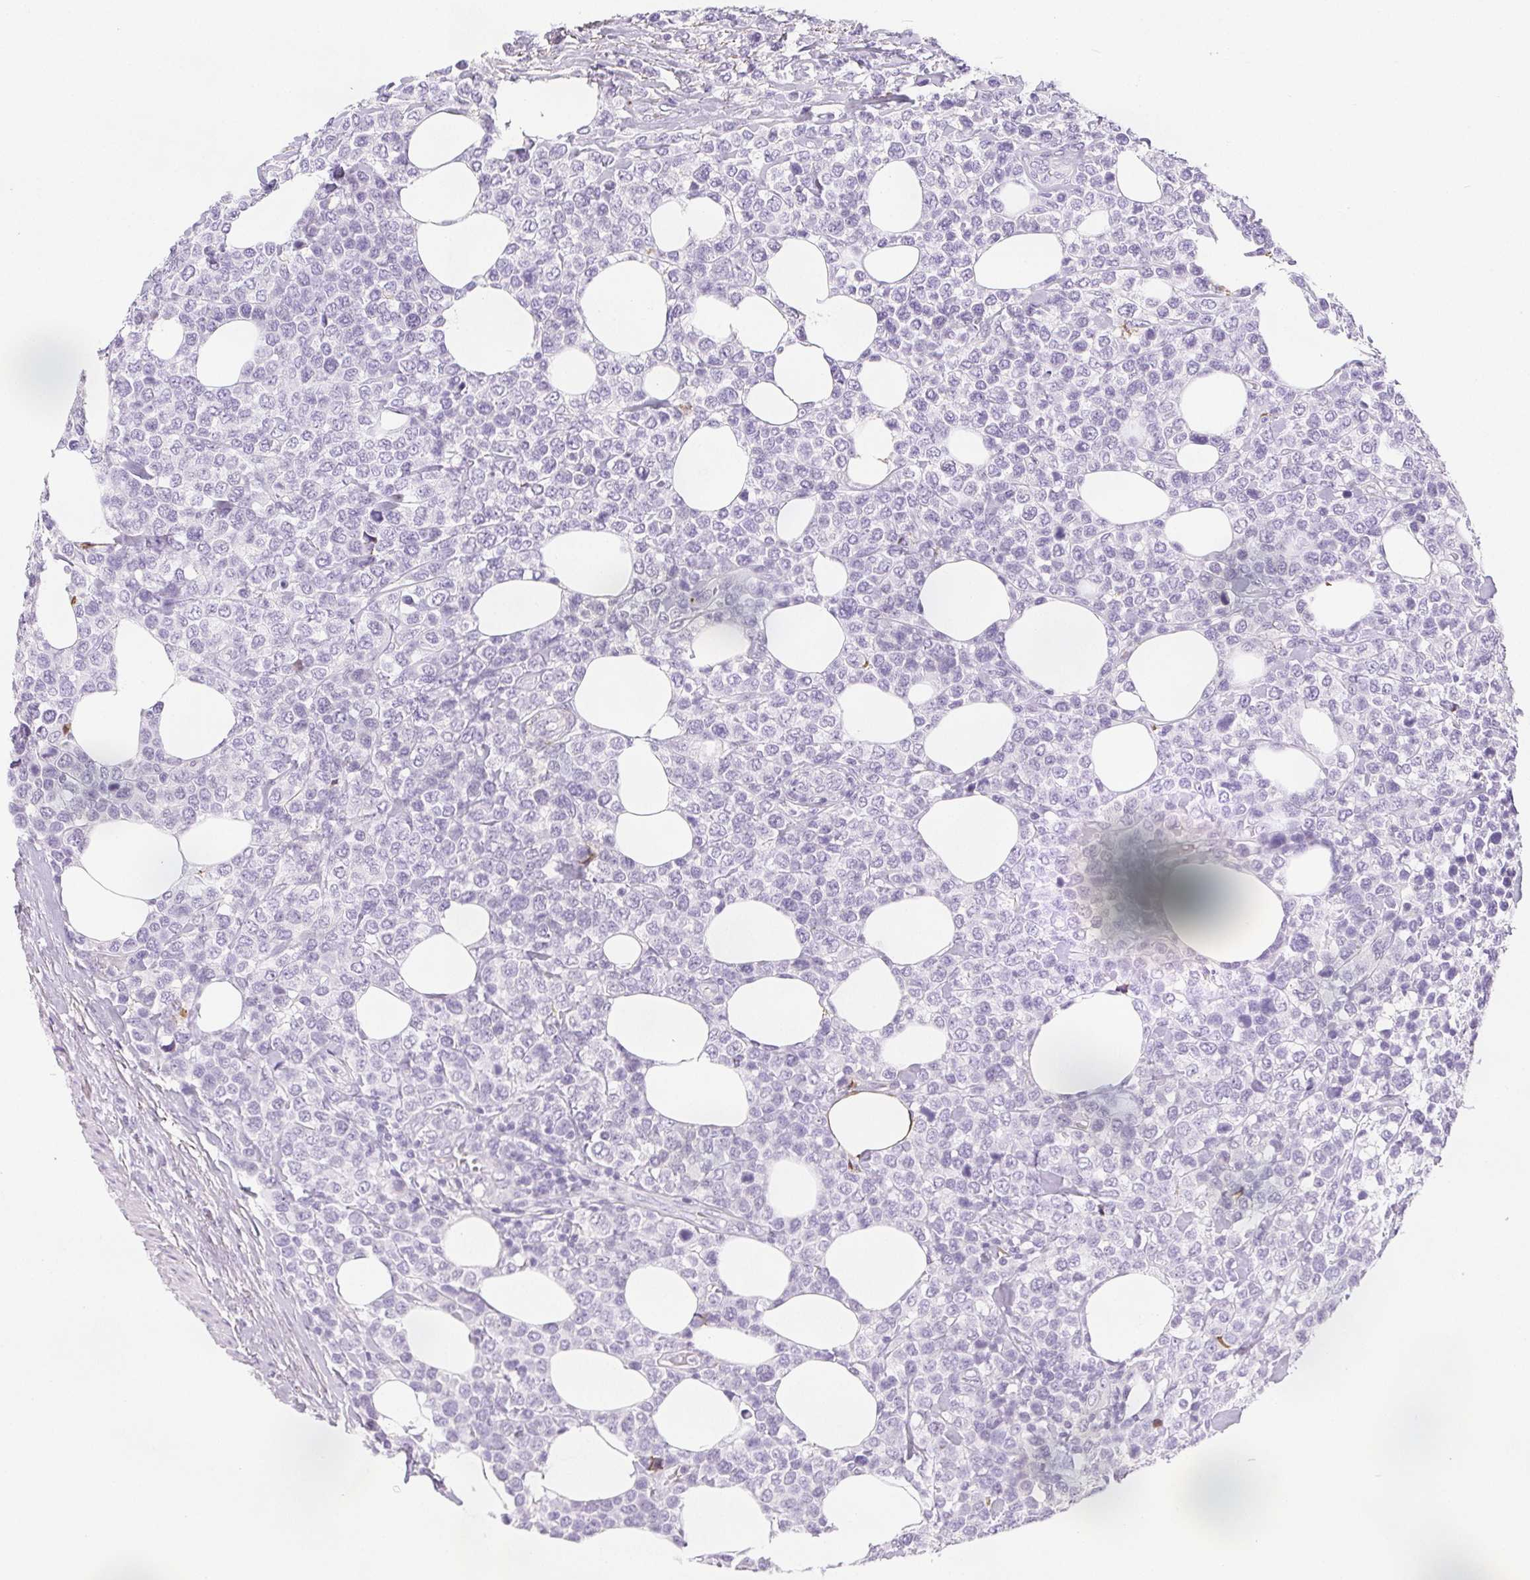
{"staining": {"intensity": "negative", "quantity": "none", "location": "none"}, "tissue": "lymphoma", "cell_type": "Tumor cells", "image_type": "cancer", "snomed": [{"axis": "morphology", "description": "Malignant lymphoma, non-Hodgkin's type, High grade"}, {"axis": "topography", "description": "Soft tissue"}], "caption": "A histopathology image of human malignant lymphoma, non-Hodgkin's type (high-grade) is negative for staining in tumor cells.", "gene": "VTN", "patient": {"sex": "female", "age": 56}}